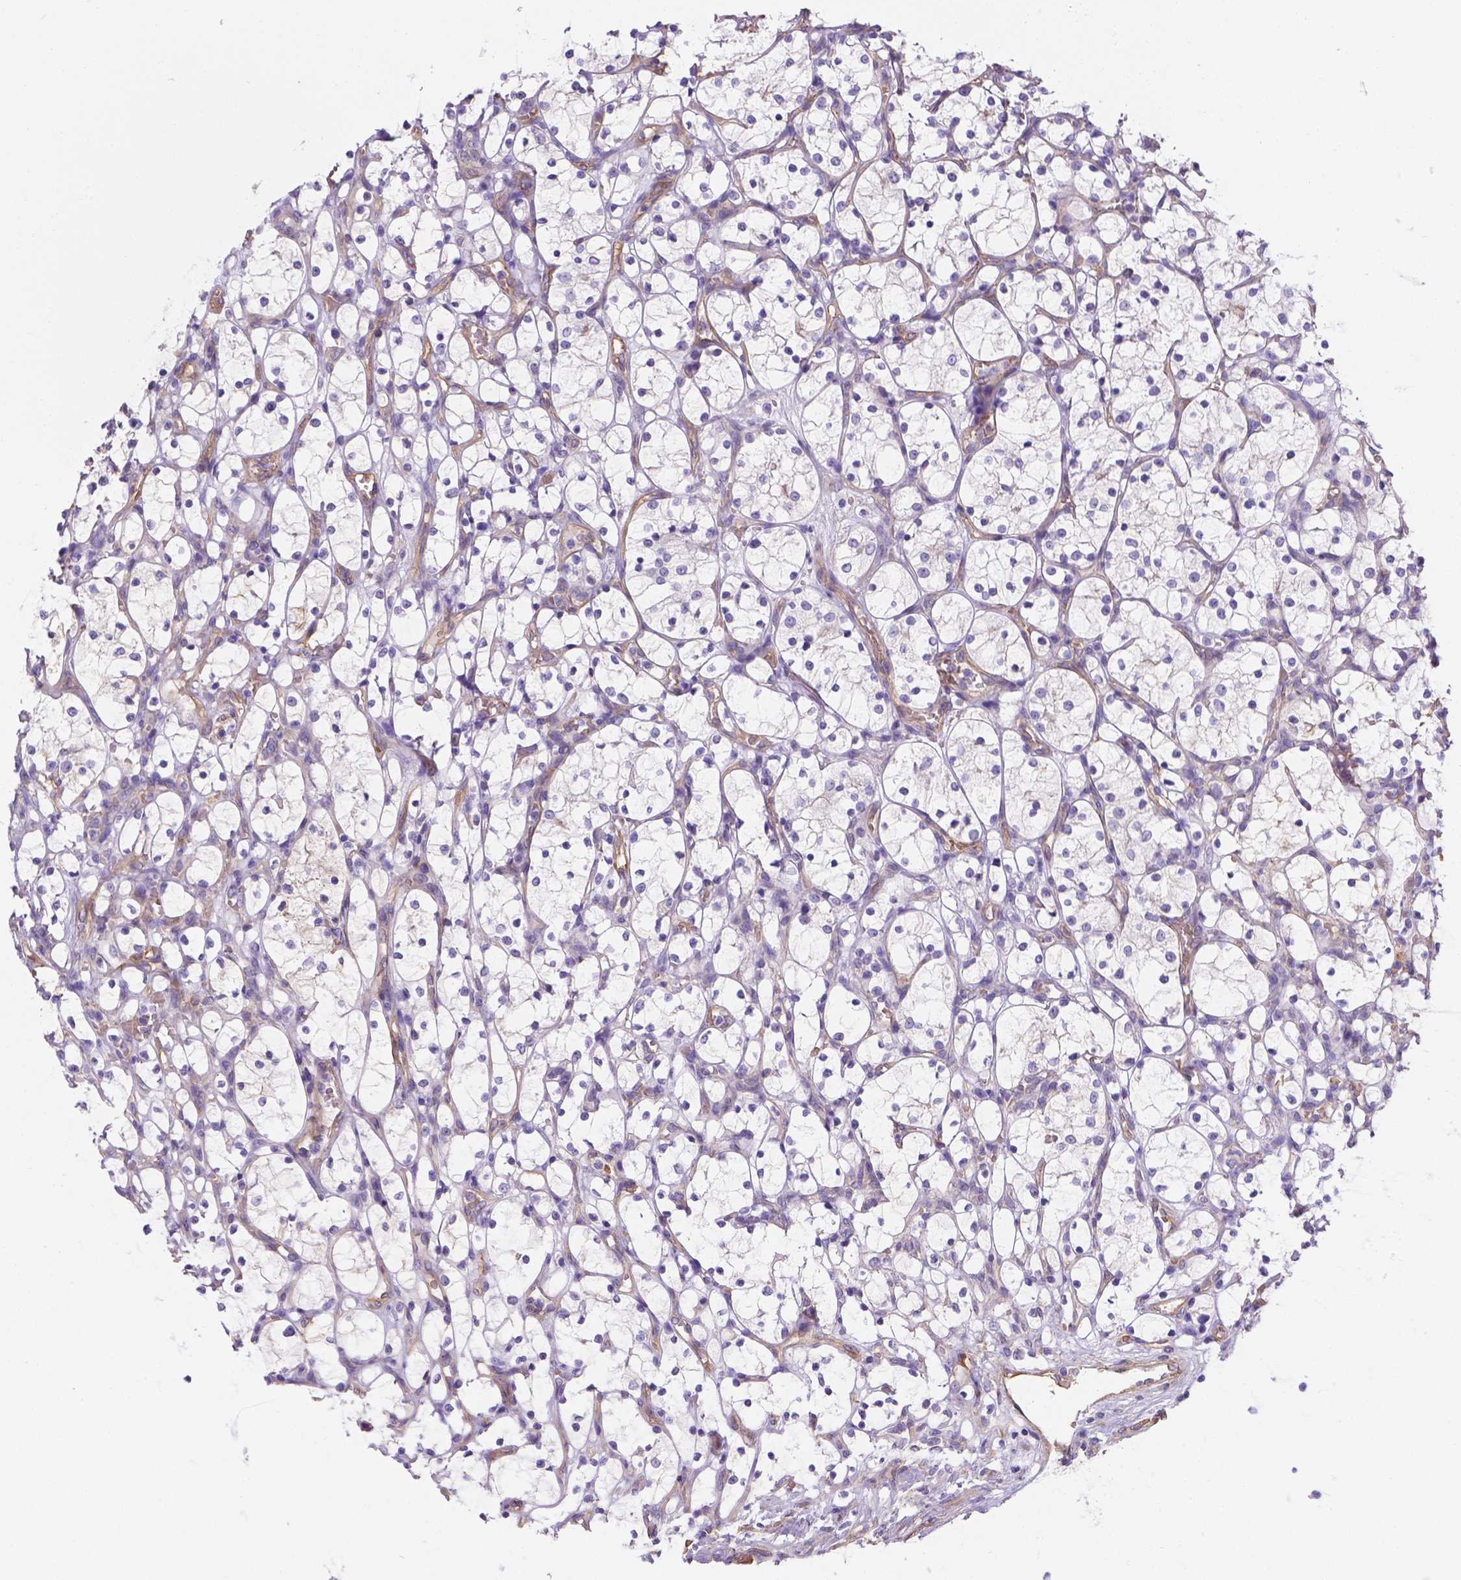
{"staining": {"intensity": "negative", "quantity": "none", "location": "none"}, "tissue": "renal cancer", "cell_type": "Tumor cells", "image_type": "cancer", "snomed": [{"axis": "morphology", "description": "Adenocarcinoma, NOS"}, {"axis": "topography", "description": "Kidney"}], "caption": "Tumor cells show no significant protein positivity in adenocarcinoma (renal).", "gene": "SLC40A1", "patient": {"sex": "female", "age": 69}}